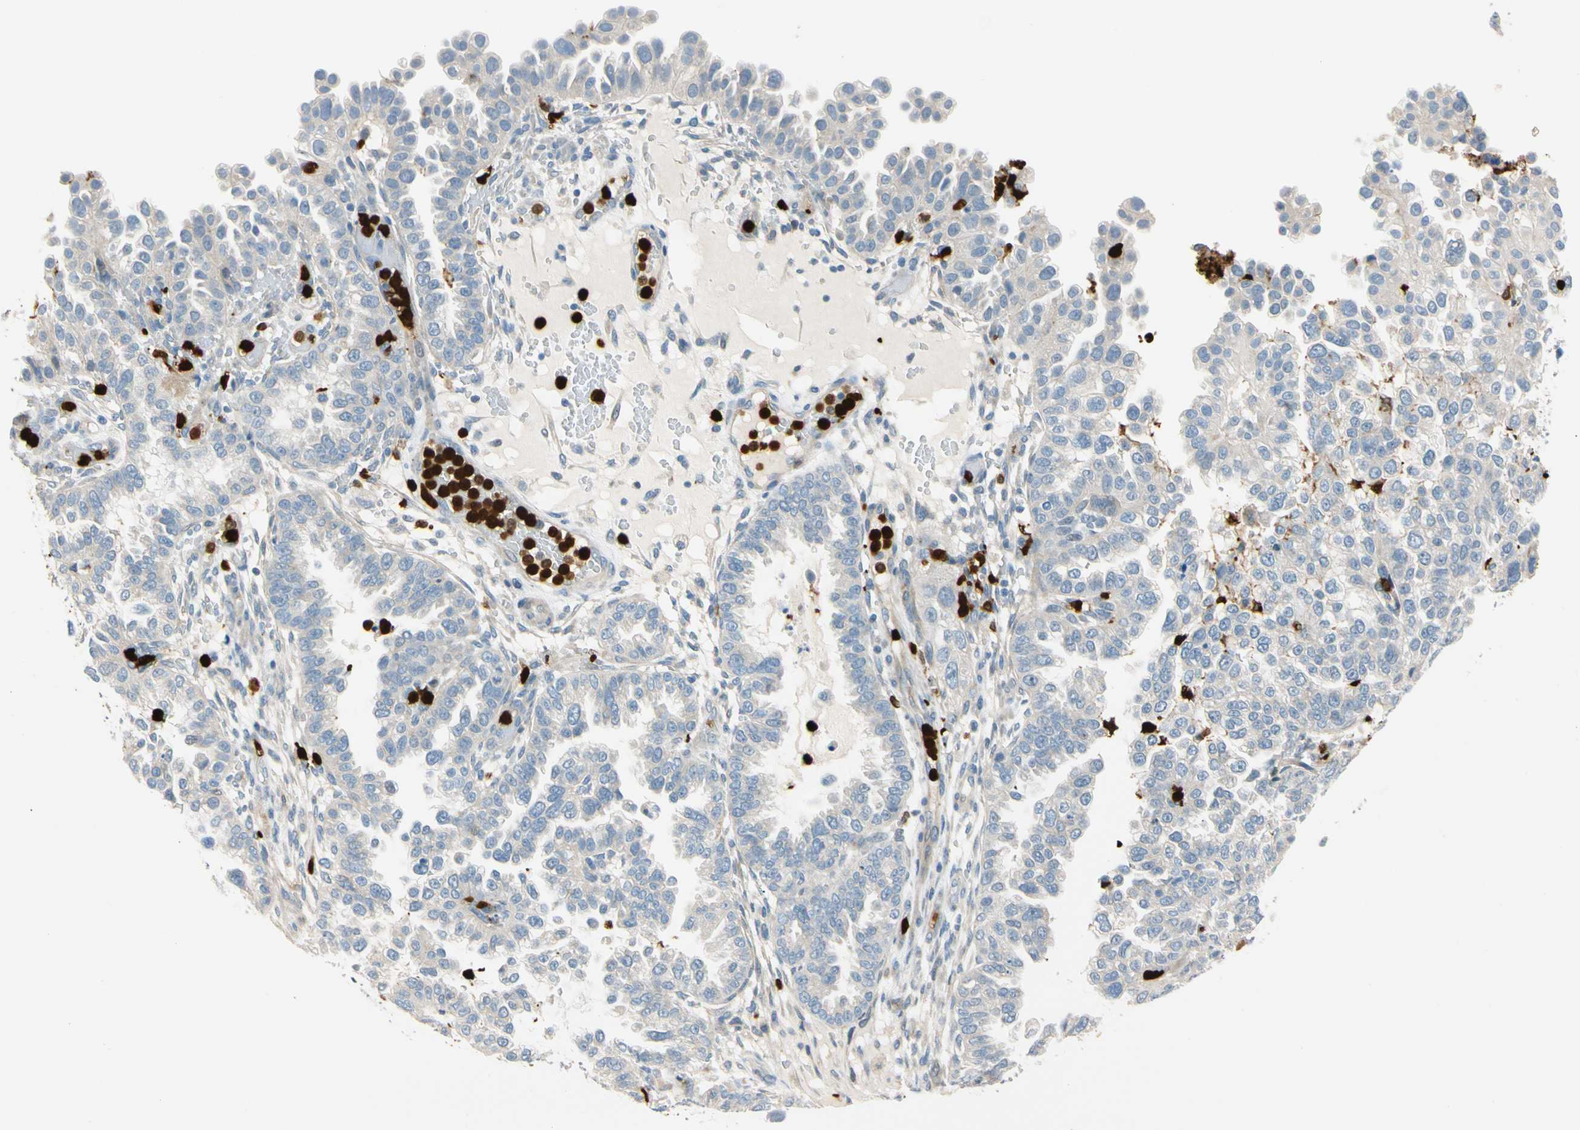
{"staining": {"intensity": "weak", "quantity": "25%-75%", "location": "cytoplasmic/membranous"}, "tissue": "endometrial cancer", "cell_type": "Tumor cells", "image_type": "cancer", "snomed": [{"axis": "morphology", "description": "Adenocarcinoma, NOS"}, {"axis": "topography", "description": "Endometrium"}], "caption": "Immunohistochemistry of human endometrial cancer (adenocarcinoma) demonstrates low levels of weak cytoplasmic/membranous positivity in approximately 25%-75% of tumor cells.", "gene": "TRAF5", "patient": {"sex": "female", "age": 85}}